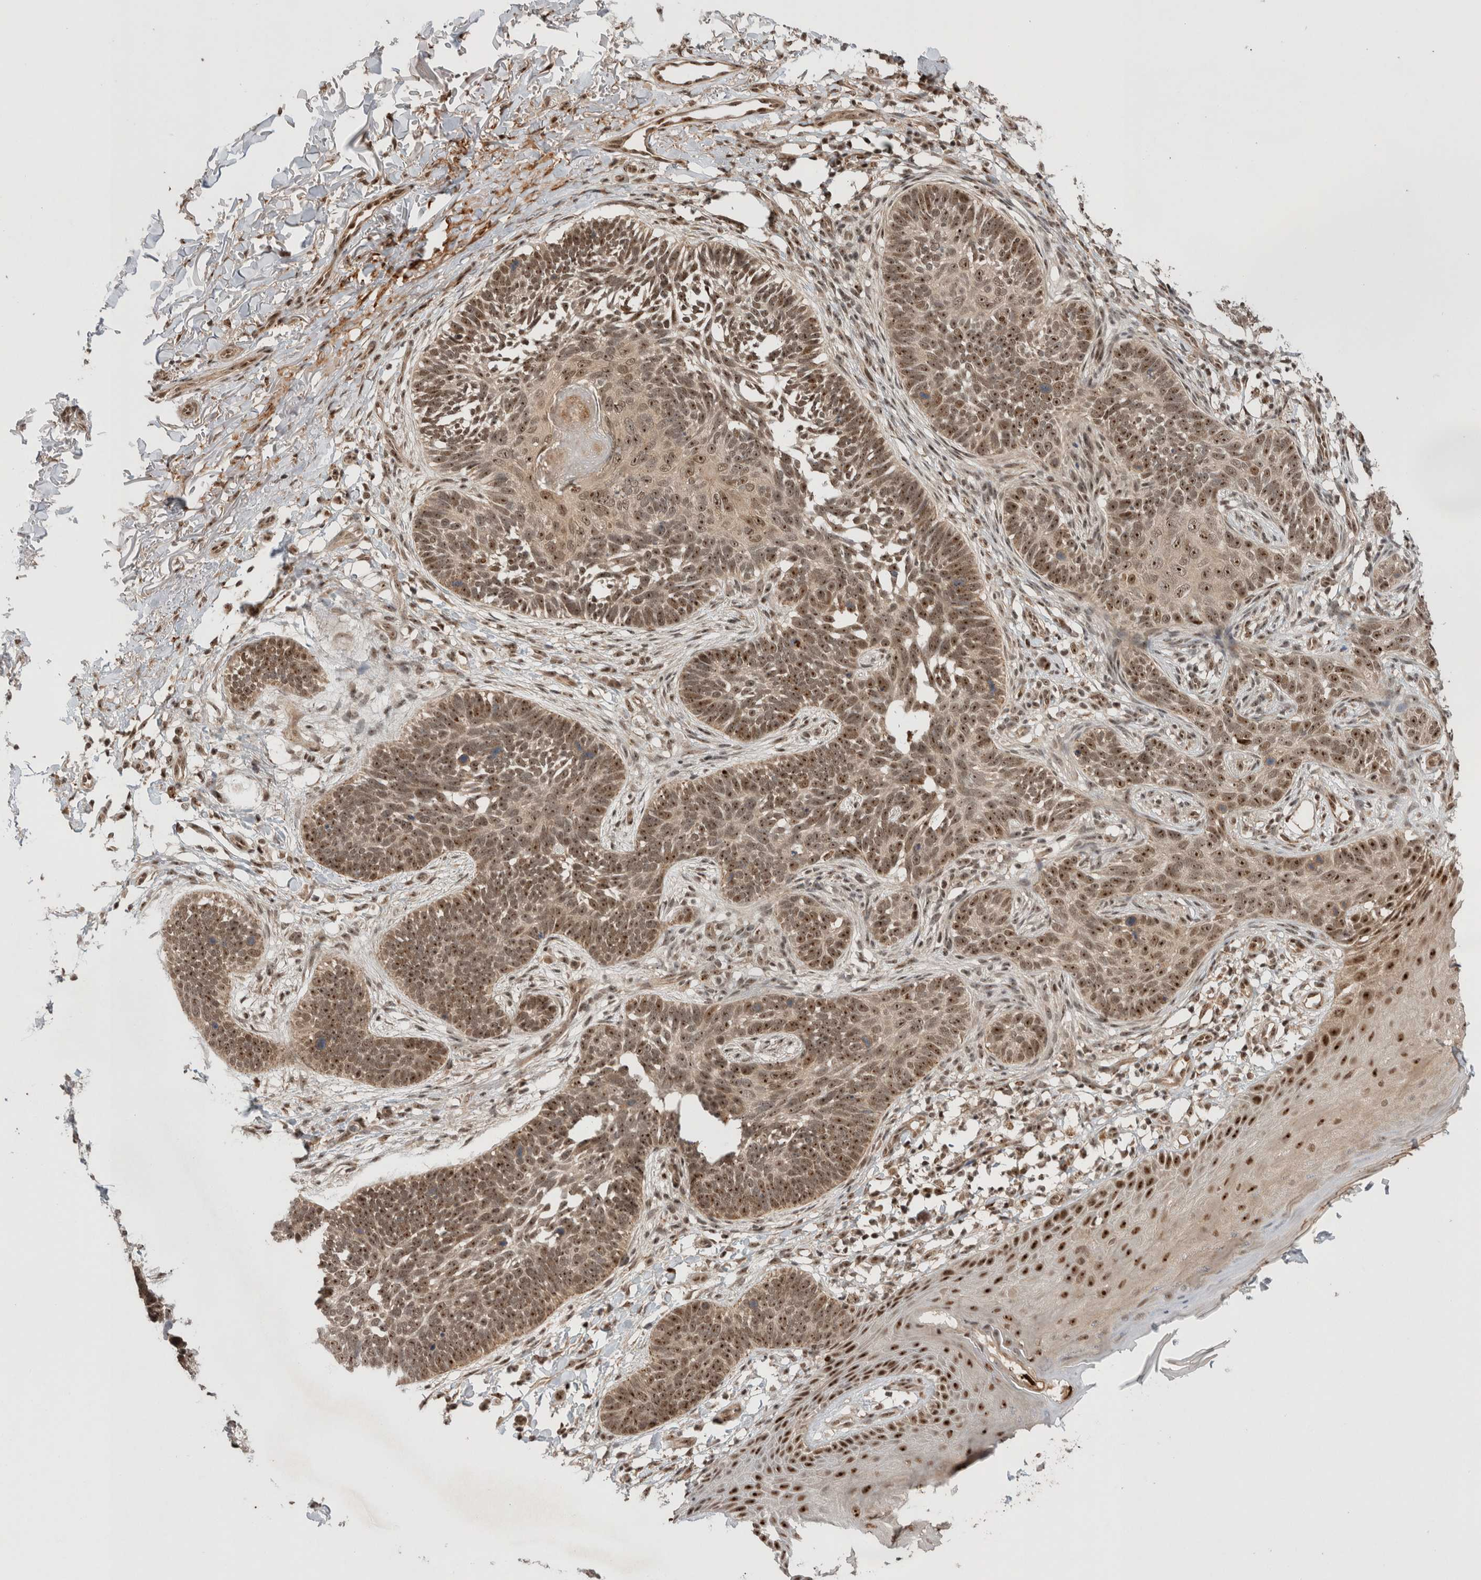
{"staining": {"intensity": "moderate", "quantity": ">75%", "location": "cytoplasmic/membranous,nuclear"}, "tissue": "skin cancer", "cell_type": "Tumor cells", "image_type": "cancer", "snomed": [{"axis": "morphology", "description": "Normal tissue, NOS"}, {"axis": "morphology", "description": "Basal cell carcinoma"}, {"axis": "topography", "description": "Skin"}], "caption": "Immunohistochemistry (IHC) of human basal cell carcinoma (skin) shows medium levels of moderate cytoplasmic/membranous and nuclear staining in about >75% of tumor cells. The staining is performed using DAB (3,3'-diaminobenzidine) brown chromogen to label protein expression. The nuclei are counter-stained blue using hematoxylin.", "gene": "MPHOSPH6", "patient": {"sex": "male", "age": 77}}